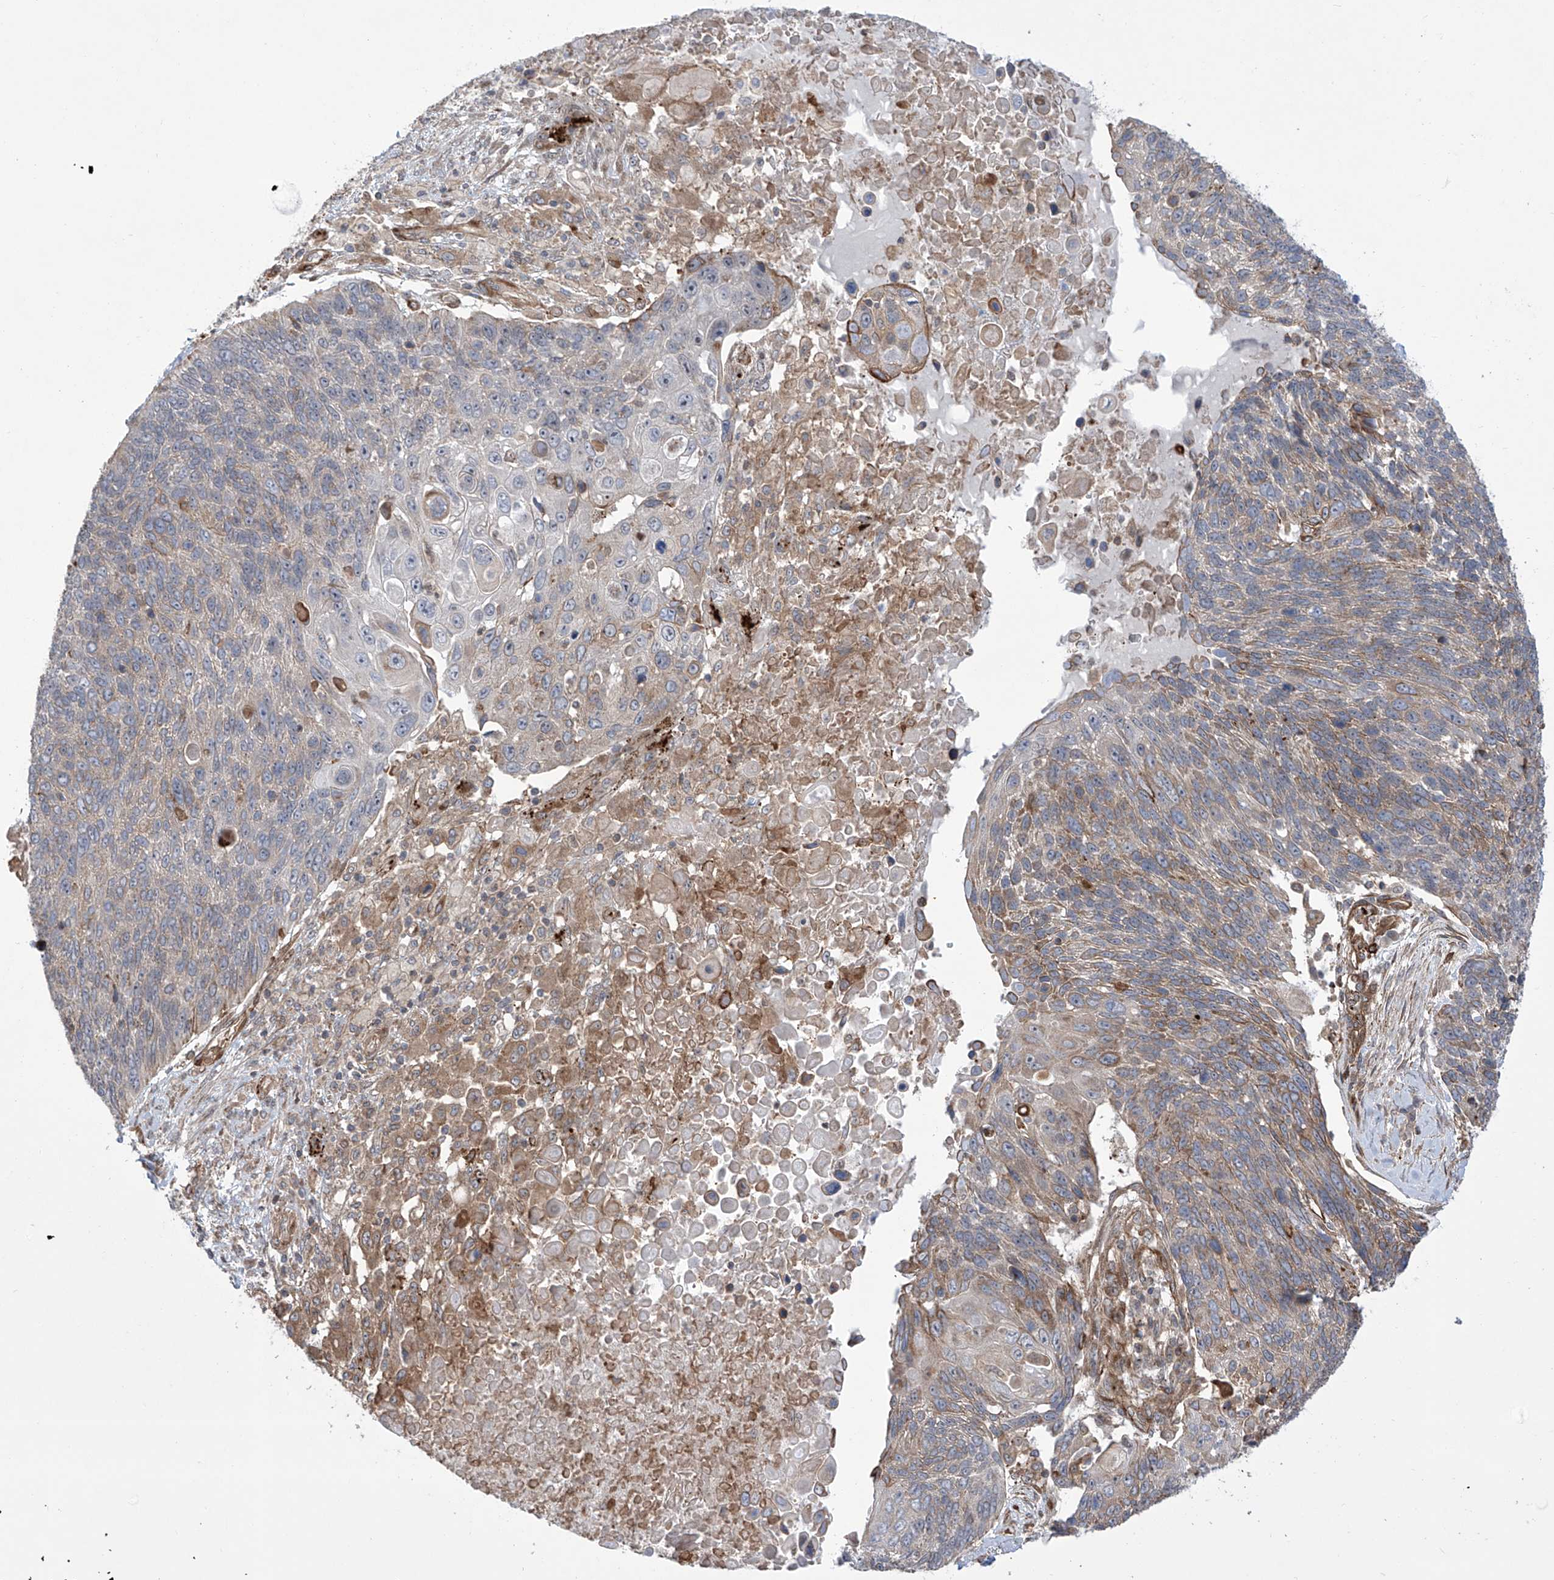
{"staining": {"intensity": "weak", "quantity": "25%-75%", "location": "cytoplasmic/membranous"}, "tissue": "lung cancer", "cell_type": "Tumor cells", "image_type": "cancer", "snomed": [{"axis": "morphology", "description": "Squamous cell carcinoma, NOS"}, {"axis": "topography", "description": "Lung"}], "caption": "About 25%-75% of tumor cells in human squamous cell carcinoma (lung) display weak cytoplasmic/membranous protein expression as visualized by brown immunohistochemical staining.", "gene": "APAF1", "patient": {"sex": "male", "age": 66}}